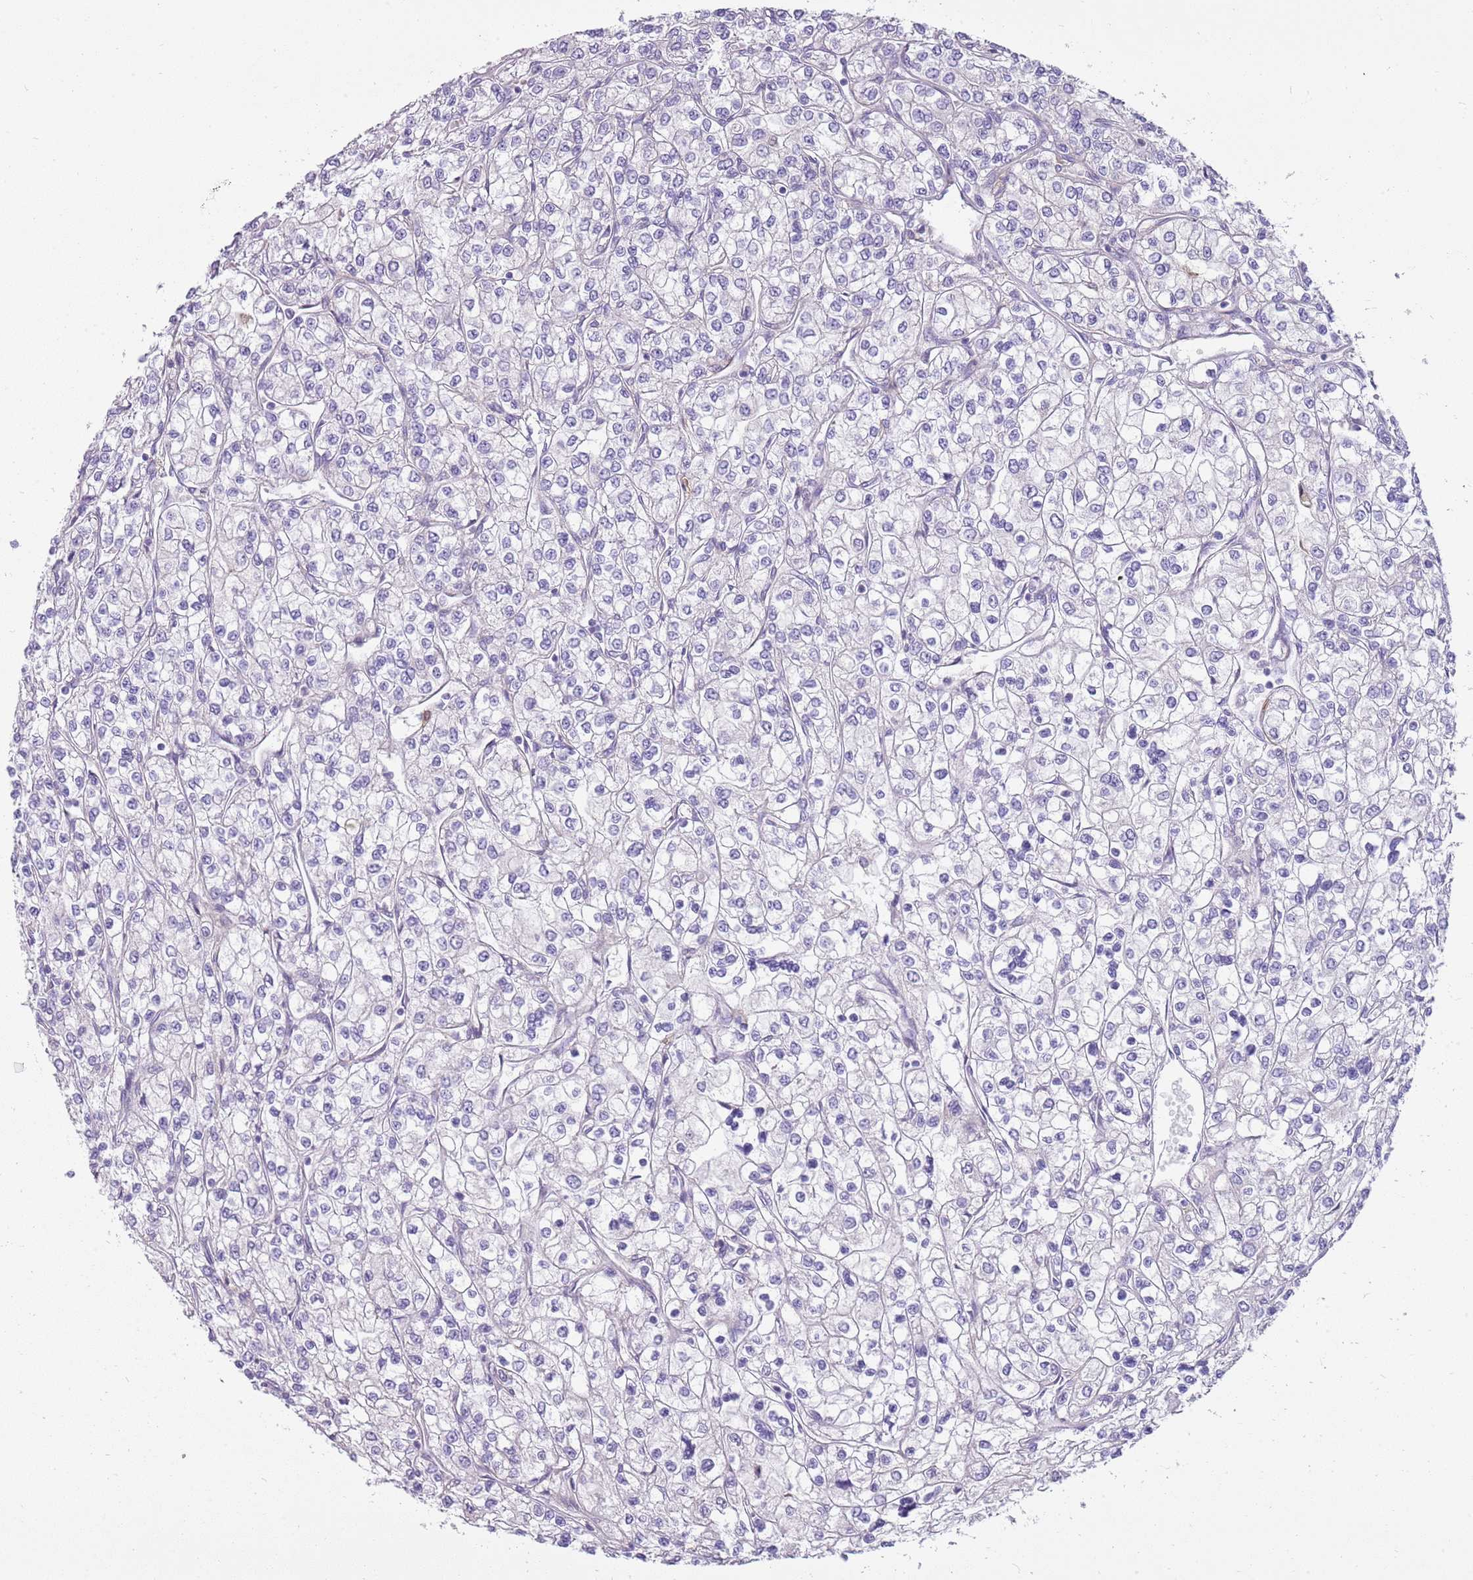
{"staining": {"intensity": "negative", "quantity": "none", "location": "none"}, "tissue": "renal cancer", "cell_type": "Tumor cells", "image_type": "cancer", "snomed": [{"axis": "morphology", "description": "Adenocarcinoma, NOS"}, {"axis": "topography", "description": "Kidney"}], "caption": "Image shows no significant protein expression in tumor cells of renal cancer.", "gene": "DIPK1C", "patient": {"sex": "male", "age": 80}}